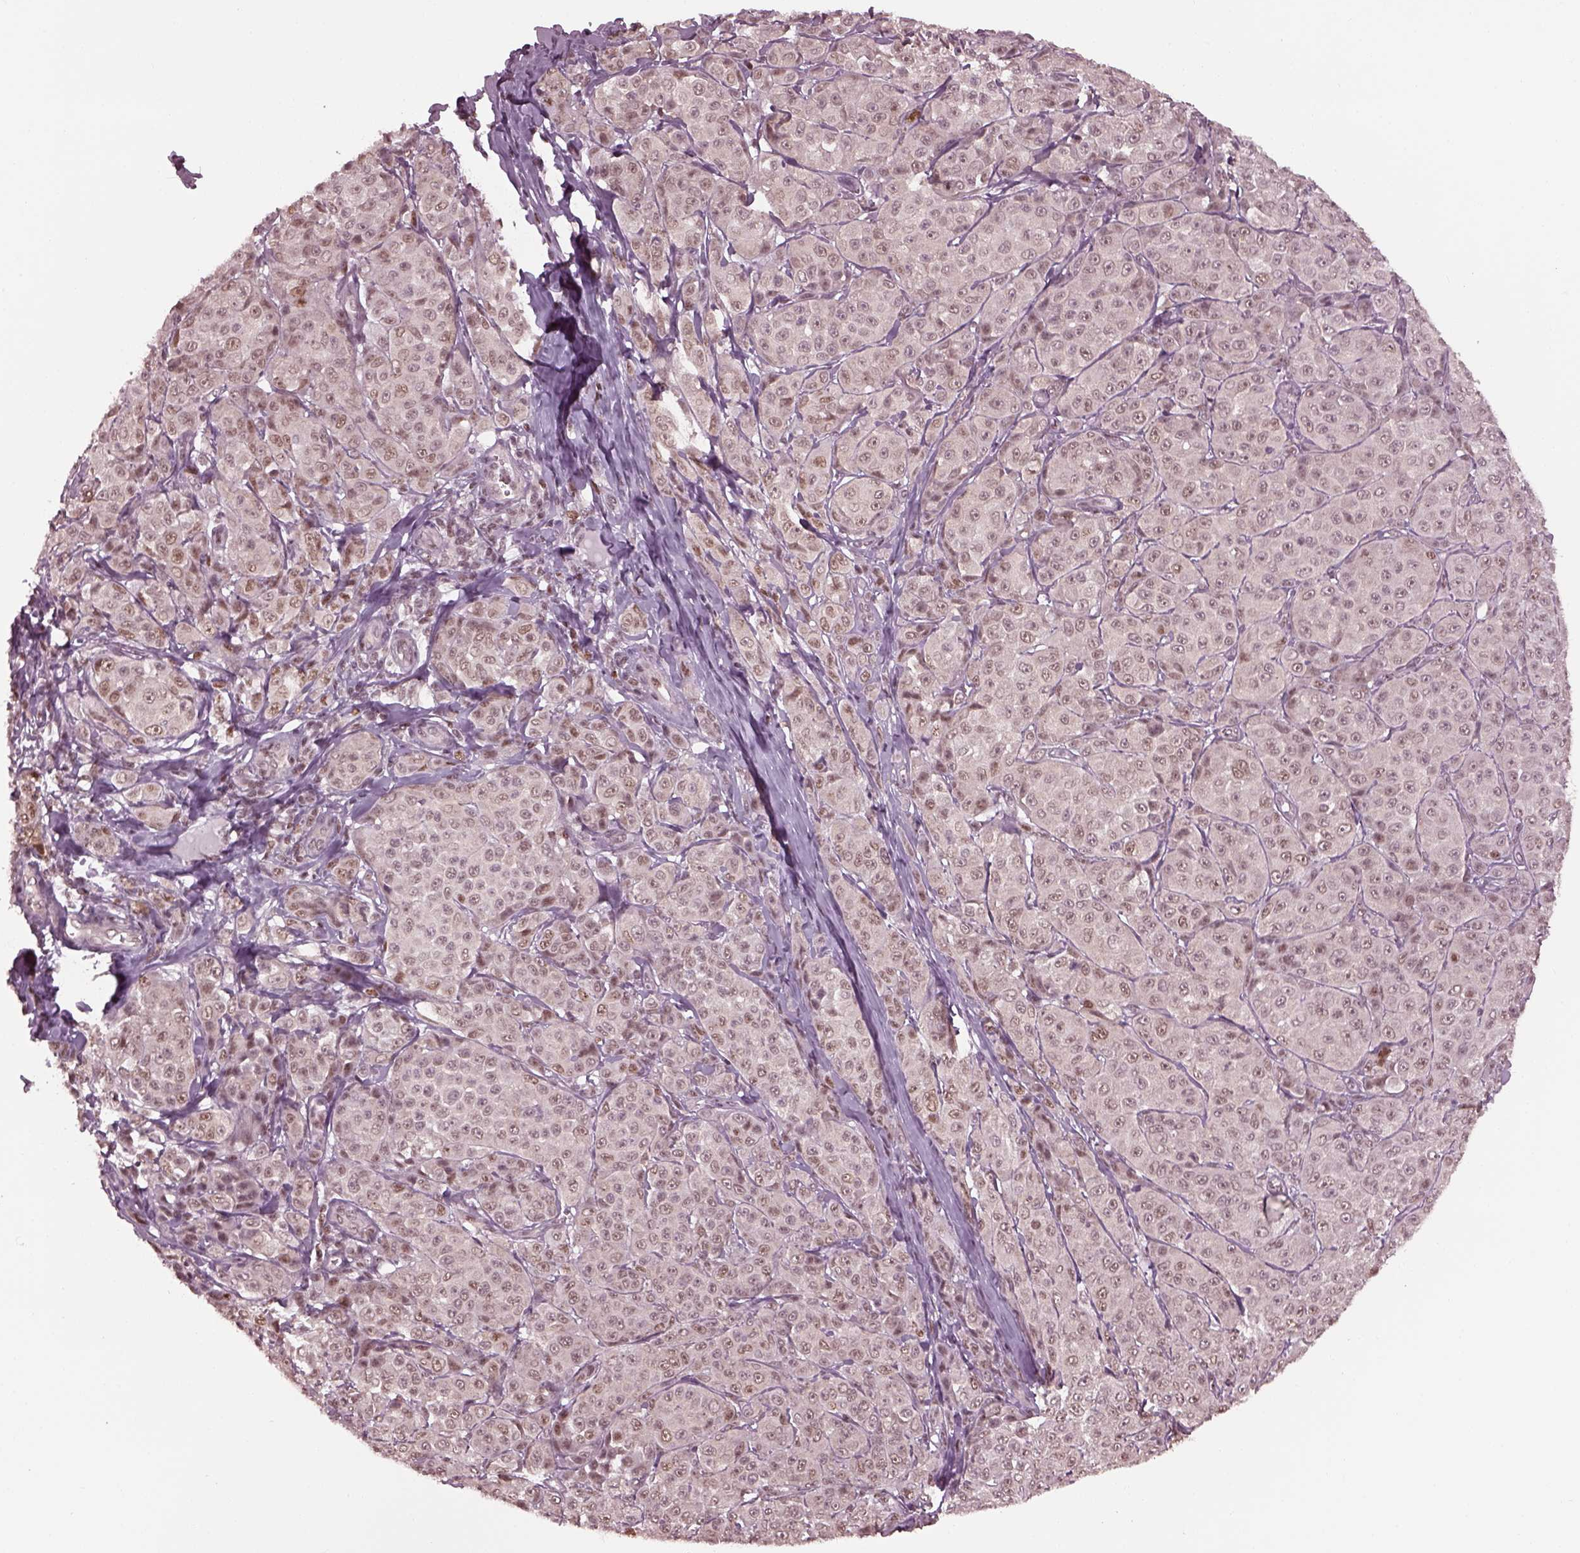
{"staining": {"intensity": "weak", "quantity": "<25%", "location": "nuclear"}, "tissue": "melanoma", "cell_type": "Tumor cells", "image_type": "cancer", "snomed": [{"axis": "morphology", "description": "Malignant melanoma, NOS"}, {"axis": "topography", "description": "Skin"}], "caption": "Micrograph shows no significant protein positivity in tumor cells of melanoma.", "gene": "RUVBL2", "patient": {"sex": "male", "age": 89}}